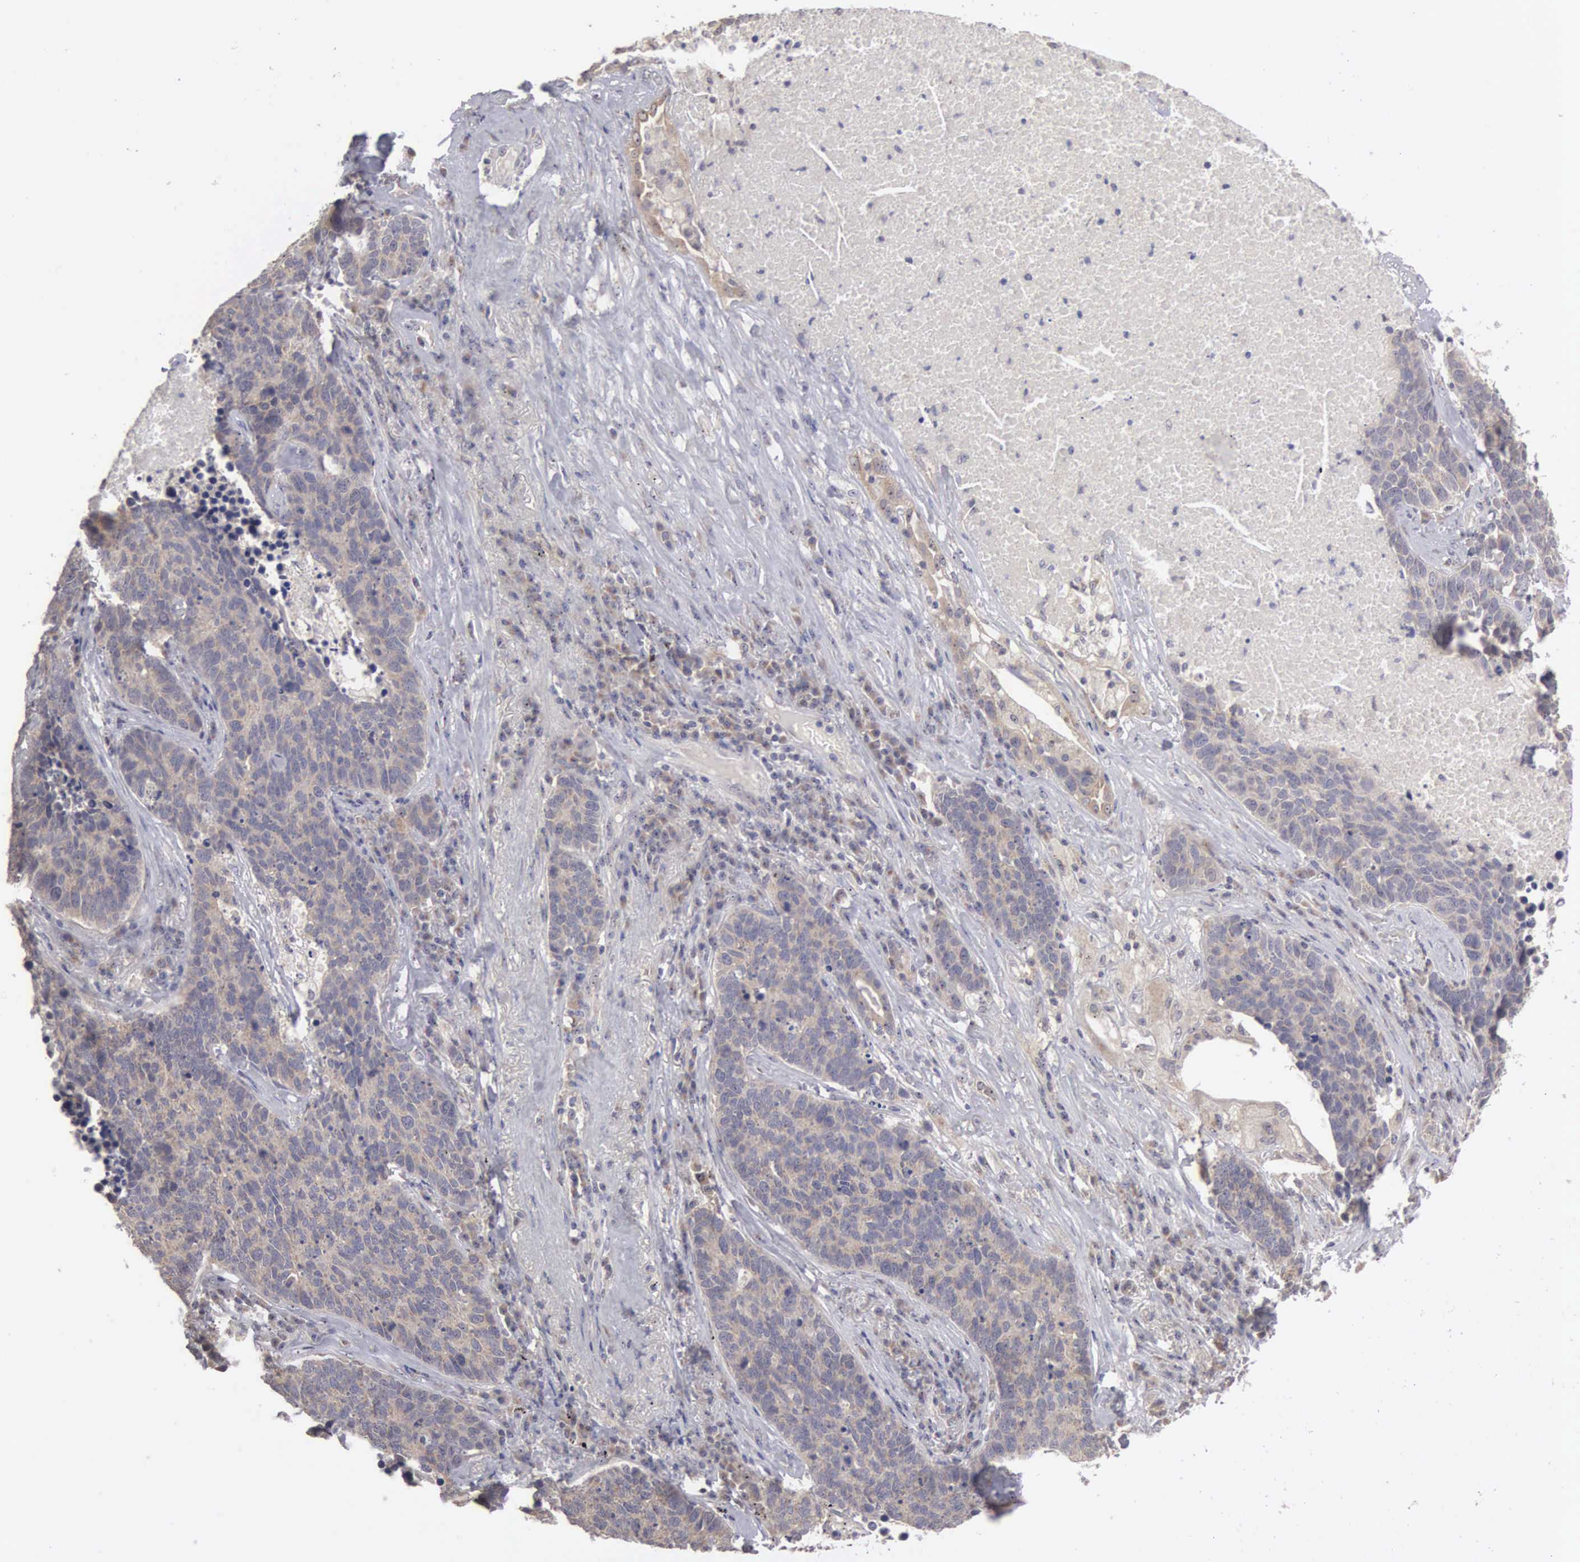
{"staining": {"intensity": "weak", "quantity": ">75%", "location": "cytoplasmic/membranous"}, "tissue": "lung cancer", "cell_type": "Tumor cells", "image_type": "cancer", "snomed": [{"axis": "morphology", "description": "Neoplasm, malignant, NOS"}, {"axis": "topography", "description": "Lung"}], "caption": "Tumor cells show low levels of weak cytoplasmic/membranous positivity in approximately >75% of cells in malignant neoplasm (lung). The protein of interest is stained brown, and the nuclei are stained in blue (DAB (3,3'-diaminobenzidine) IHC with brightfield microscopy, high magnification).", "gene": "AMN", "patient": {"sex": "female", "age": 75}}